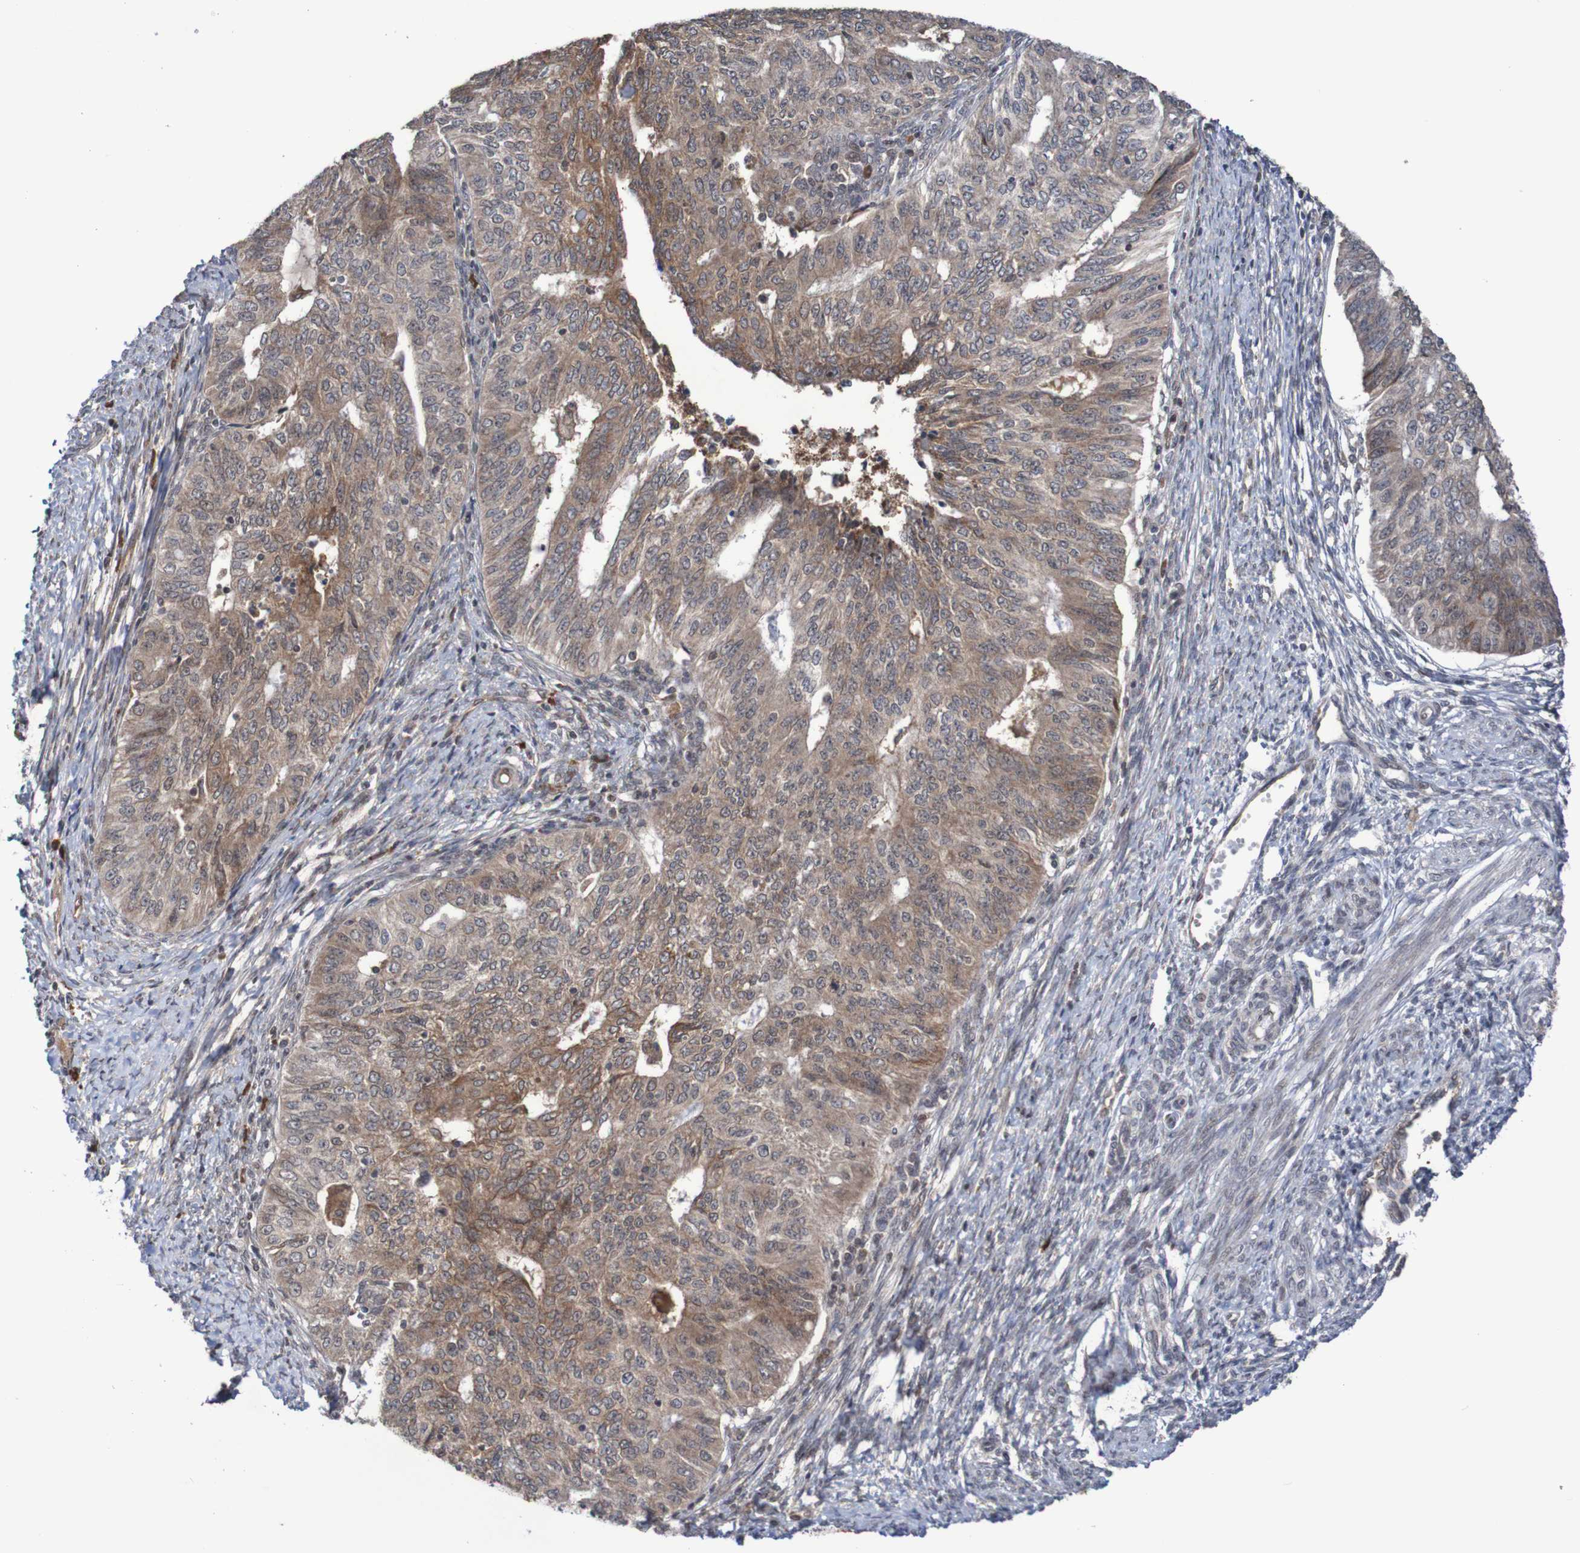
{"staining": {"intensity": "moderate", "quantity": ">75%", "location": "cytoplasmic/membranous"}, "tissue": "endometrial cancer", "cell_type": "Tumor cells", "image_type": "cancer", "snomed": [{"axis": "morphology", "description": "Adenocarcinoma, NOS"}, {"axis": "topography", "description": "Endometrium"}], "caption": "Human endometrial cancer stained with a brown dye reveals moderate cytoplasmic/membranous positive positivity in about >75% of tumor cells.", "gene": "ITLN1", "patient": {"sex": "female", "age": 32}}